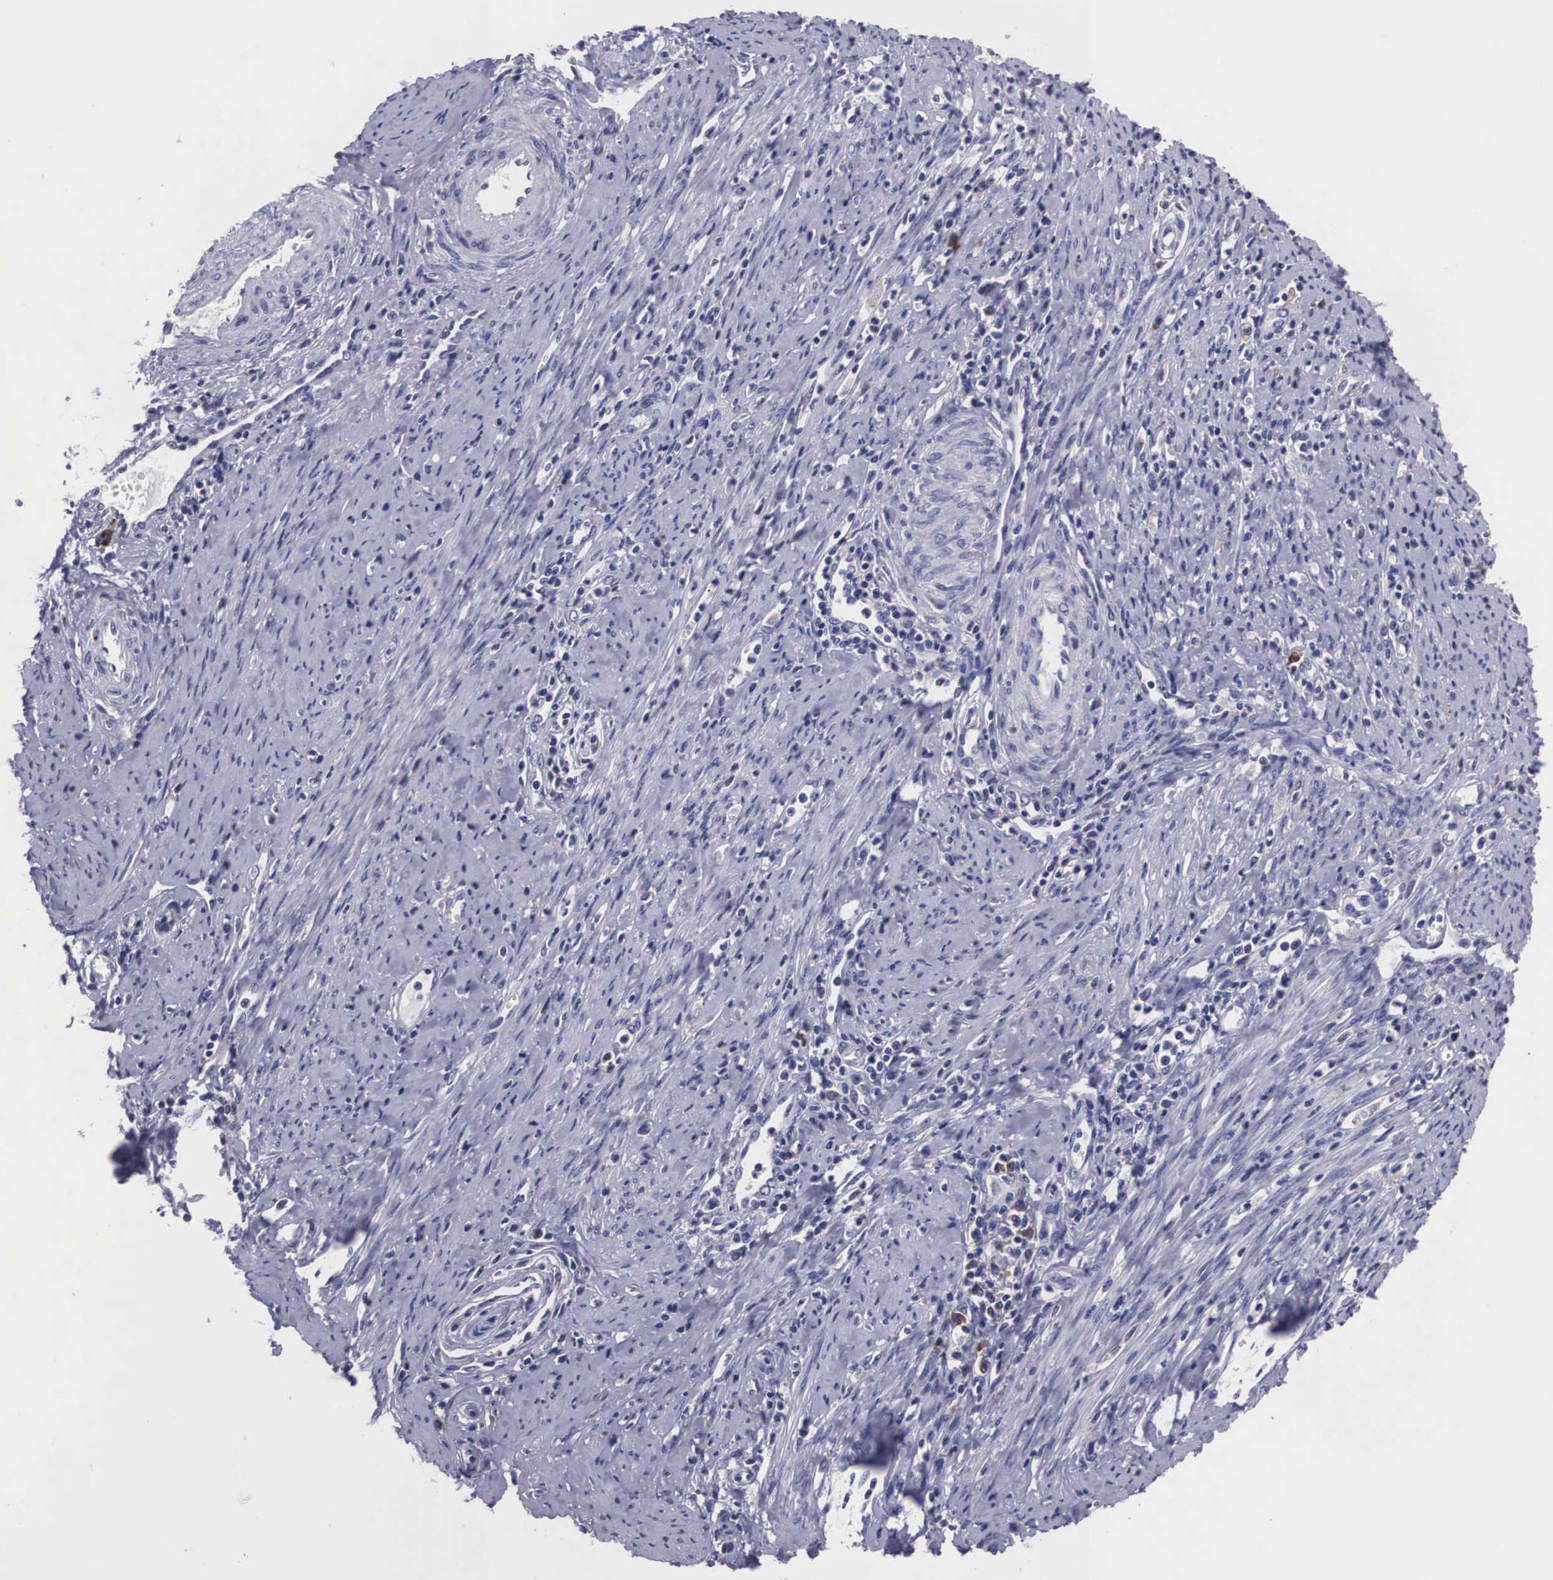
{"staining": {"intensity": "negative", "quantity": "none", "location": "none"}, "tissue": "cervical cancer", "cell_type": "Tumor cells", "image_type": "cancer", "snomed": [{"axis": "morphology", "description": "Normal tissue, NOS"}, {"axis": "morphology", "description": "Adenocarcinoma, NOS"}, {"axis": "topography", "description": "Cervix"}], "caption": "IHC image of human cervical cancer (adenocarcinoma) stained for a protein (brown), which reveals no expression in tumor cells. (DAB (3,3'-diaminobenzidine) immunohistochemistry (IHC) with hematoxylin counter stain).", "gene": "CRELD2", "patient": {"sex": "female", "age": 34}}